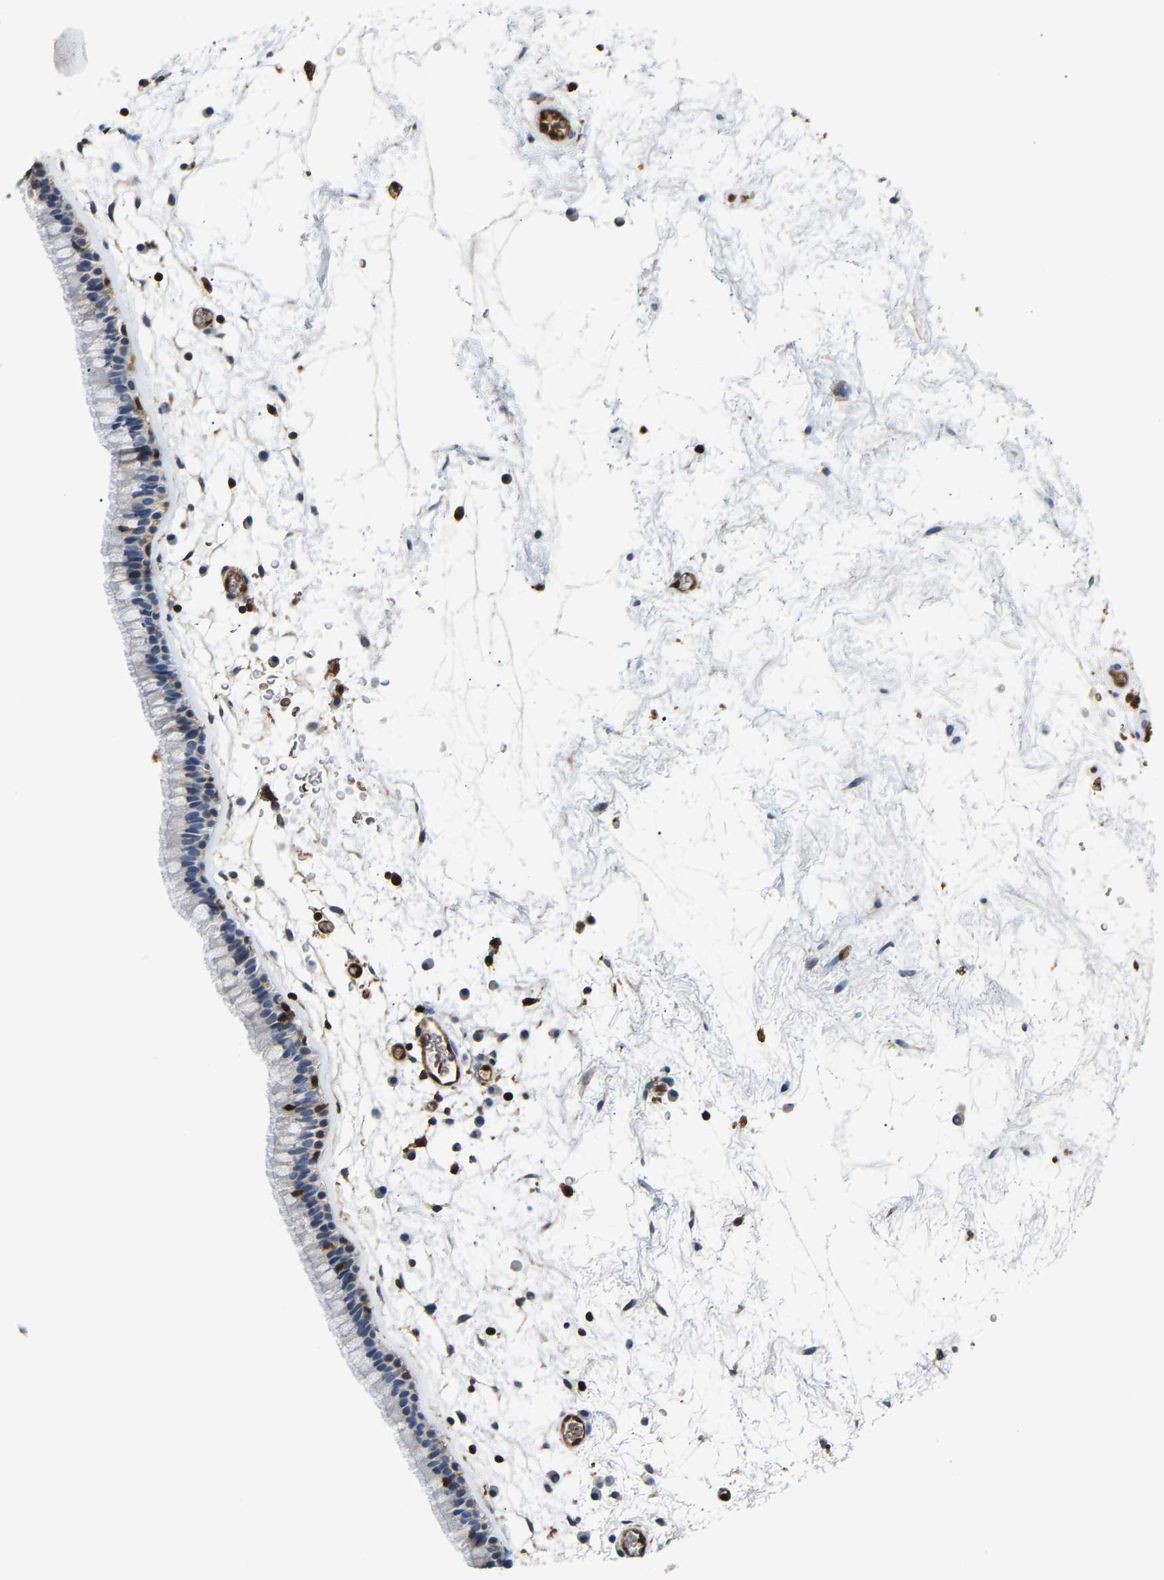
{"staining": {"intensity": "negative", "quantity": "none", "location": "none"}, "tissue": "nasopharynx", "cell_type": "Respiratory epithelial cells", "image_type": "normal", "snomed": [{"axis": "morphology", "description": "Normal tissue, NOS"}, {"axis": "morphology", "description": "Inflammation, NOS"}, {"axis": "topography", "description": "Nasopharynx"}], "caption": "The histopathology image shows no staining of respiratory epithelial cells in unremarkable nasopharynx. (DAB (3,3'-diaminobenzidine) IHC with hematoxylin counter stain).", "gene": "GIMAP7", "patient": {"sex": "male", "age": 48}}